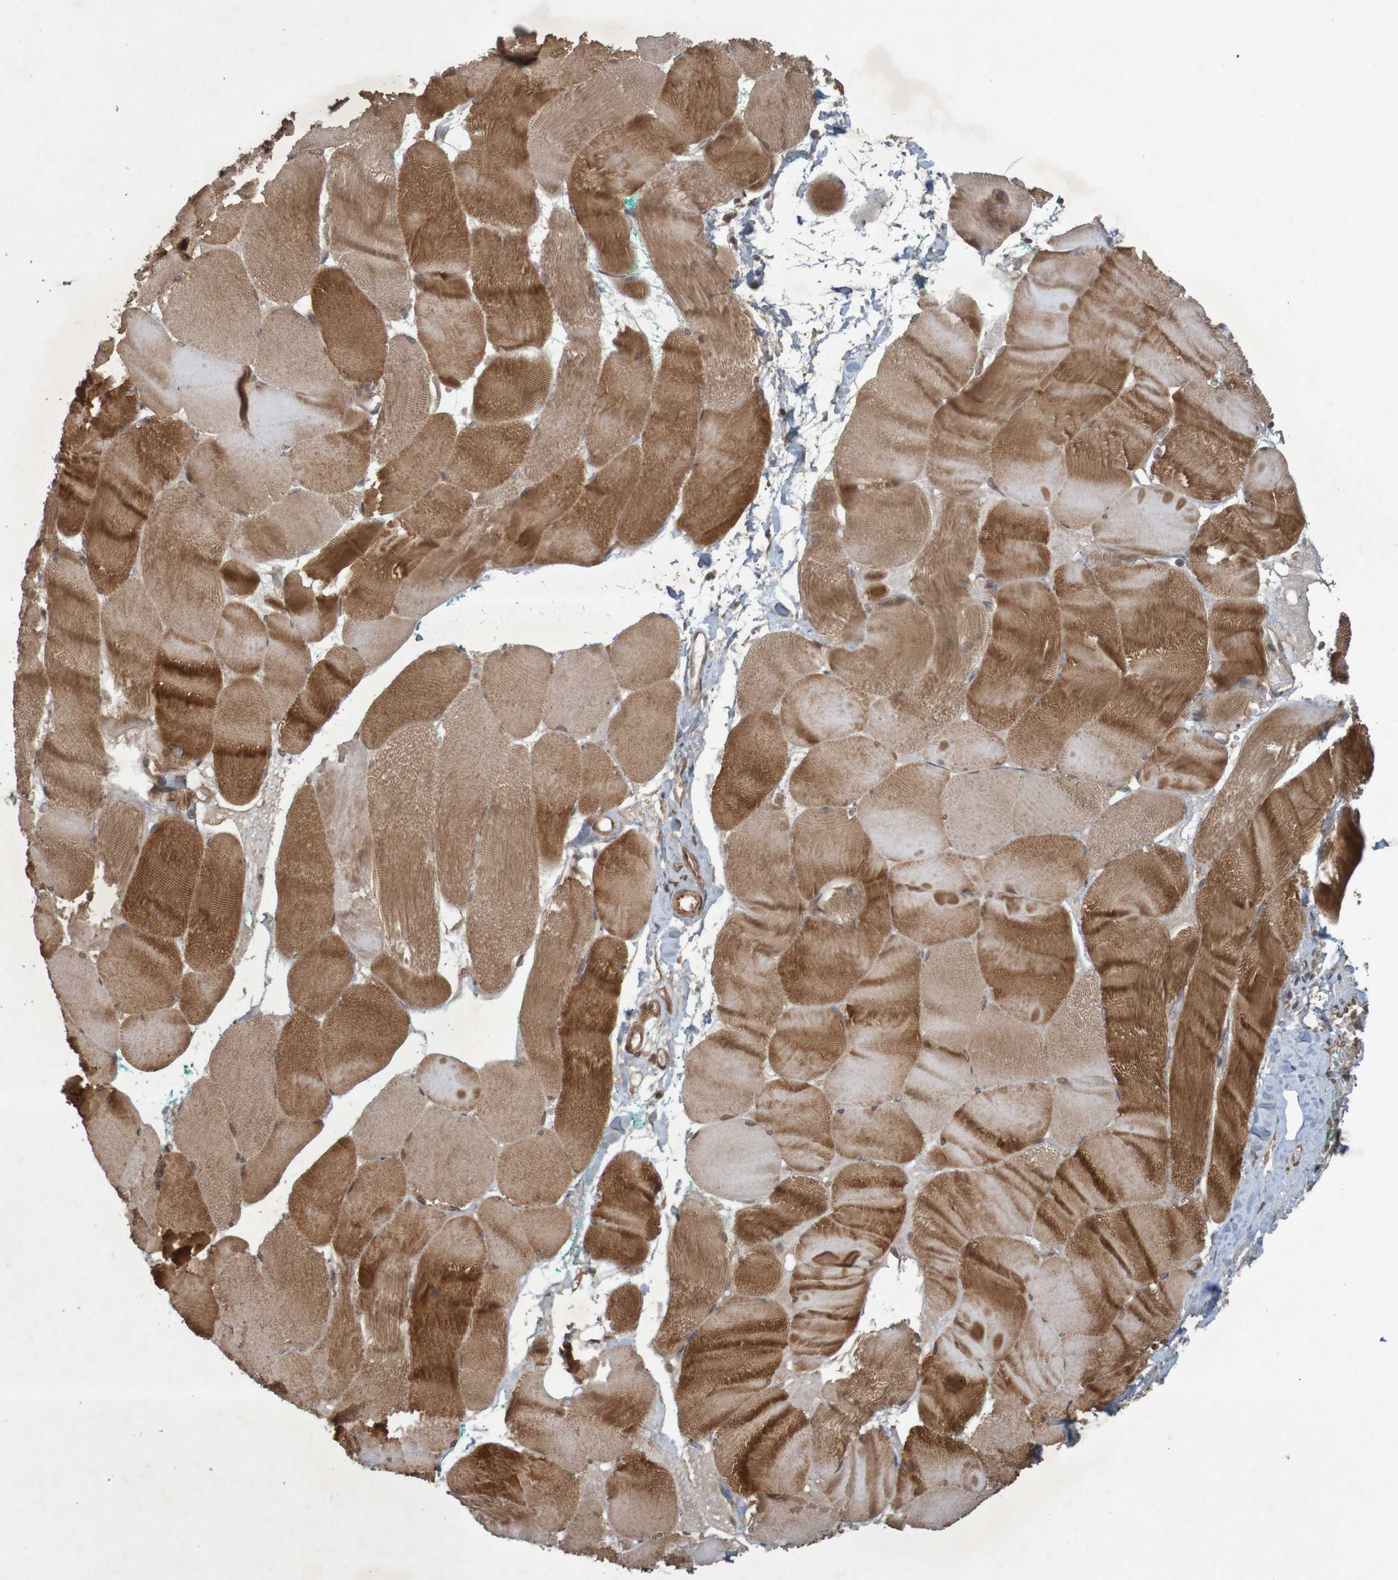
{"staining": {"intensity": "moderate", "quantity": ">75%", "location": "cytoplasmic/membranous"}, "tissue": "skeletal muscle", "cell_type": "Myocytes", "image_type": "normal", "snomed": [{"axis": "morphology", "description": "Normal tissue, NOS"}, {"axis": "morphology", "description": "Squamous cell carcinoma, NOS"}, {"axis": "topography", "description": "Skeletal muscle"}], "caption": "The histopathology image displays immunohistochemical staining of benign skeletal muscle. There is moderate cytoplasmic/membranous expression is present in approximately >75% of myocytes.", "gene": "ARHGEF11", "patient": {"sex": "male", "age": 51}}